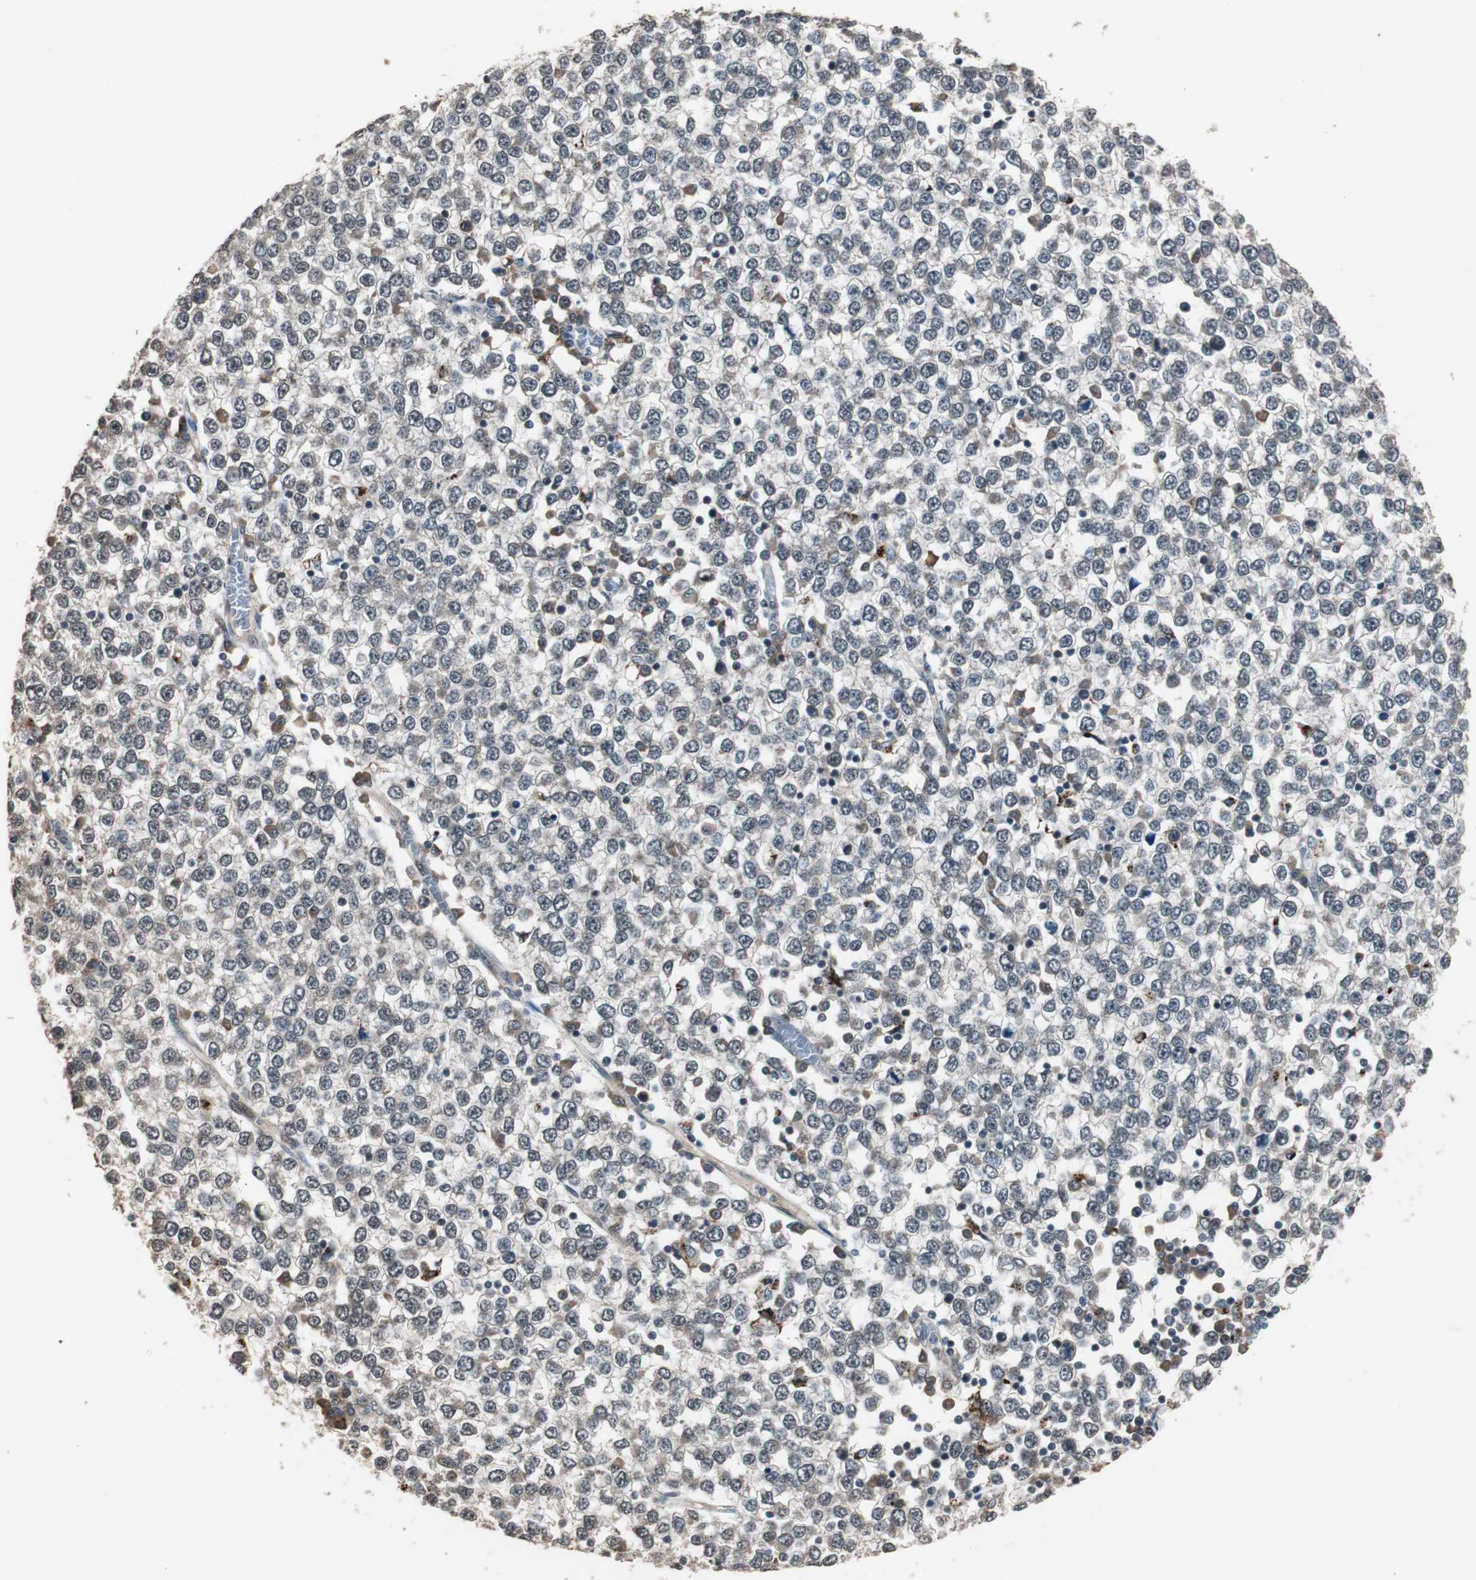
{"staining": {"intensity": "weak", "quantity": "25%-75%", "location": "cytoplasmic/membranous"}, "tissue": "testis cancer", "cell_type": "Tumor cells", "image_type": "cancer", "snomed": [{"axis": "morphology", "description": "Seminoma, NOS"}, {"axis": "topography", "description": "Testis"}], "caption": "This is an image of immunohistochemistry staining of testis cancer, which shows weak staining in the cytoplasmic/membranous of tumor cells.", "gene": "BOLA1", "patient": {"sex": "male", "age": 65}}